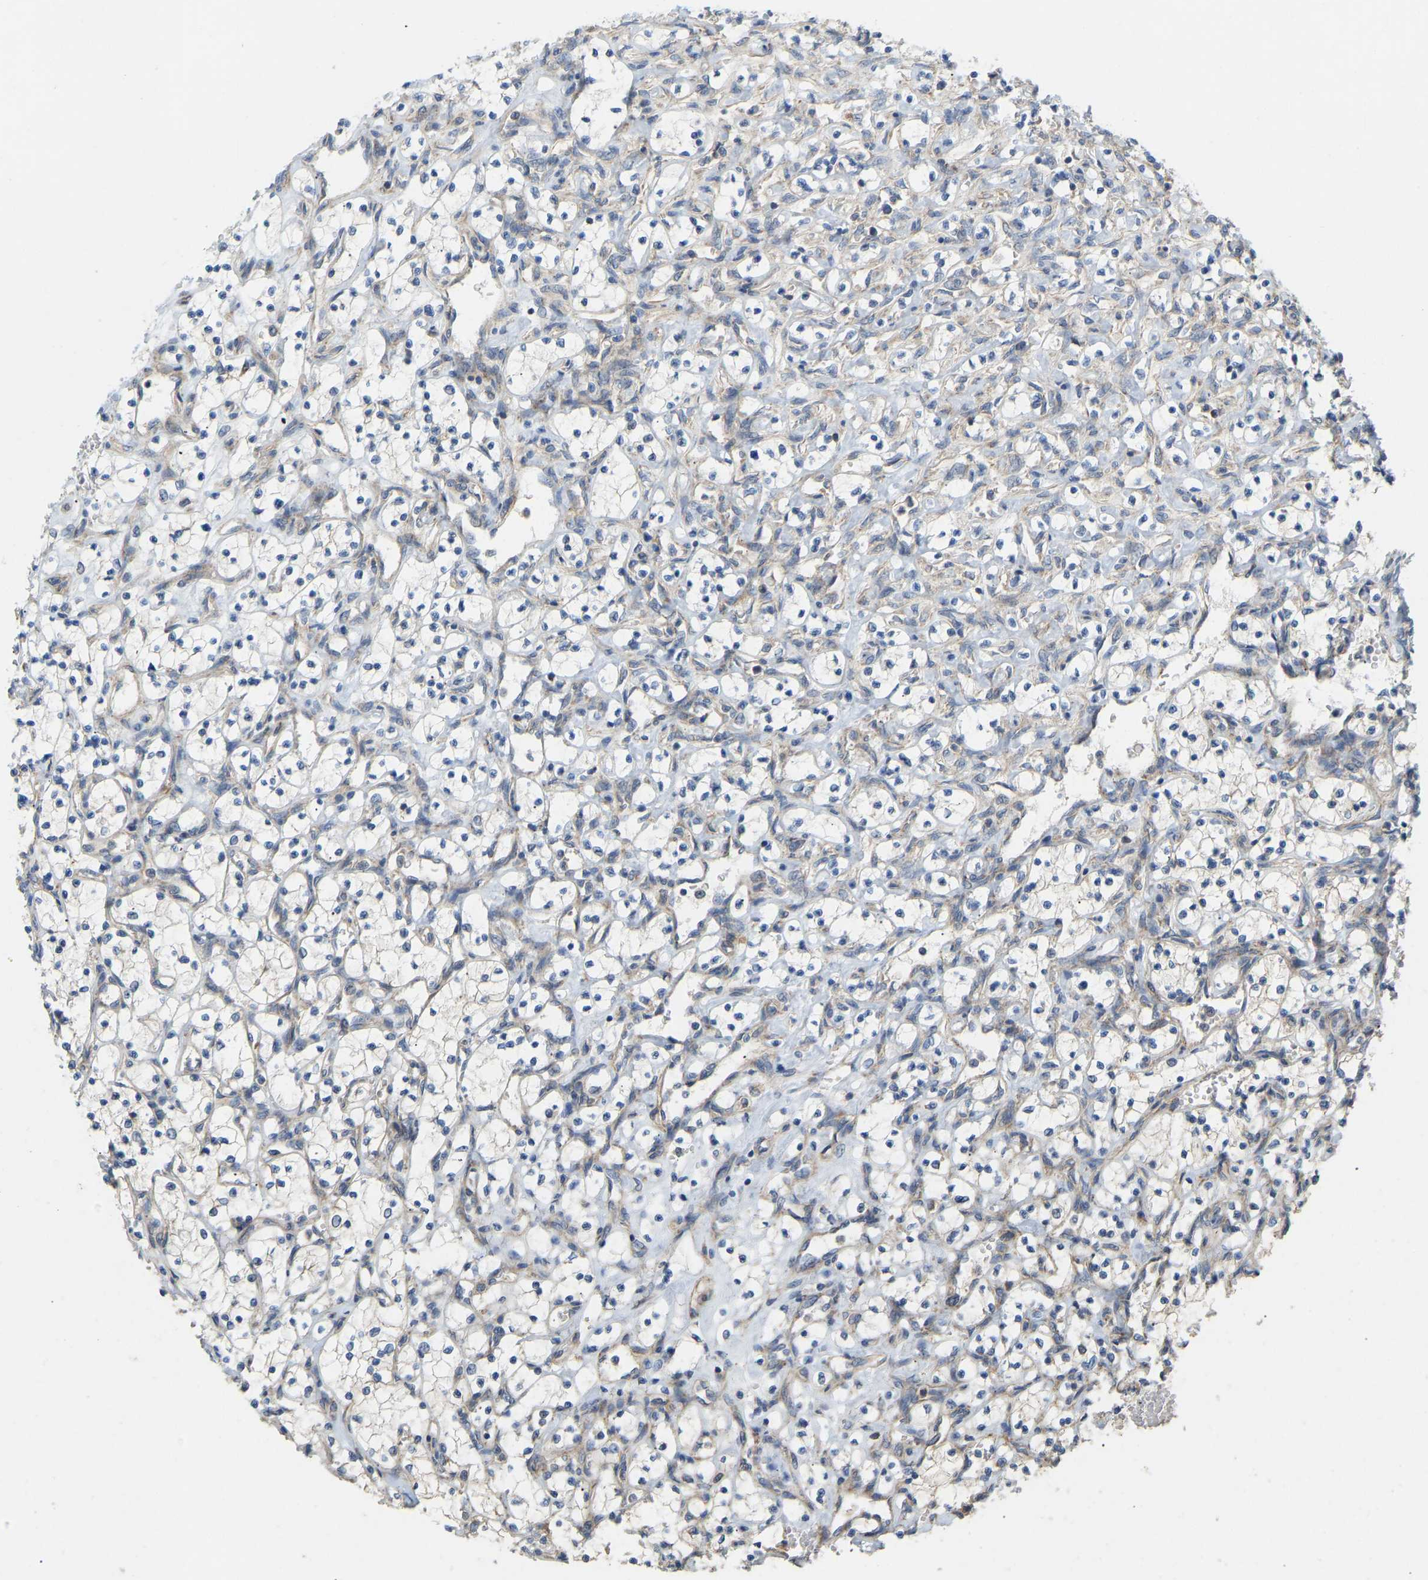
{"staining": {"intensity": "negative", "quantity": "none", "location": "none"}, "tissue": "renal cancer", "cell_type": "Tumor cells", "image_type": "cancer", "snomed": [{"axis": "morphology", "description": "Adenocarcinoma, uncertain malignant potential"}, {"axis": "topography", "description": "Kidney"}], "caption": "This is an immunohistochemistry (IHC) micrograph of renal cancer (adenocarcinoma,  uncertain malignant potential). There is no positivity in tumor cells.", "gene": "HACD2", "patient": {"sex": "male", "age": 63}}